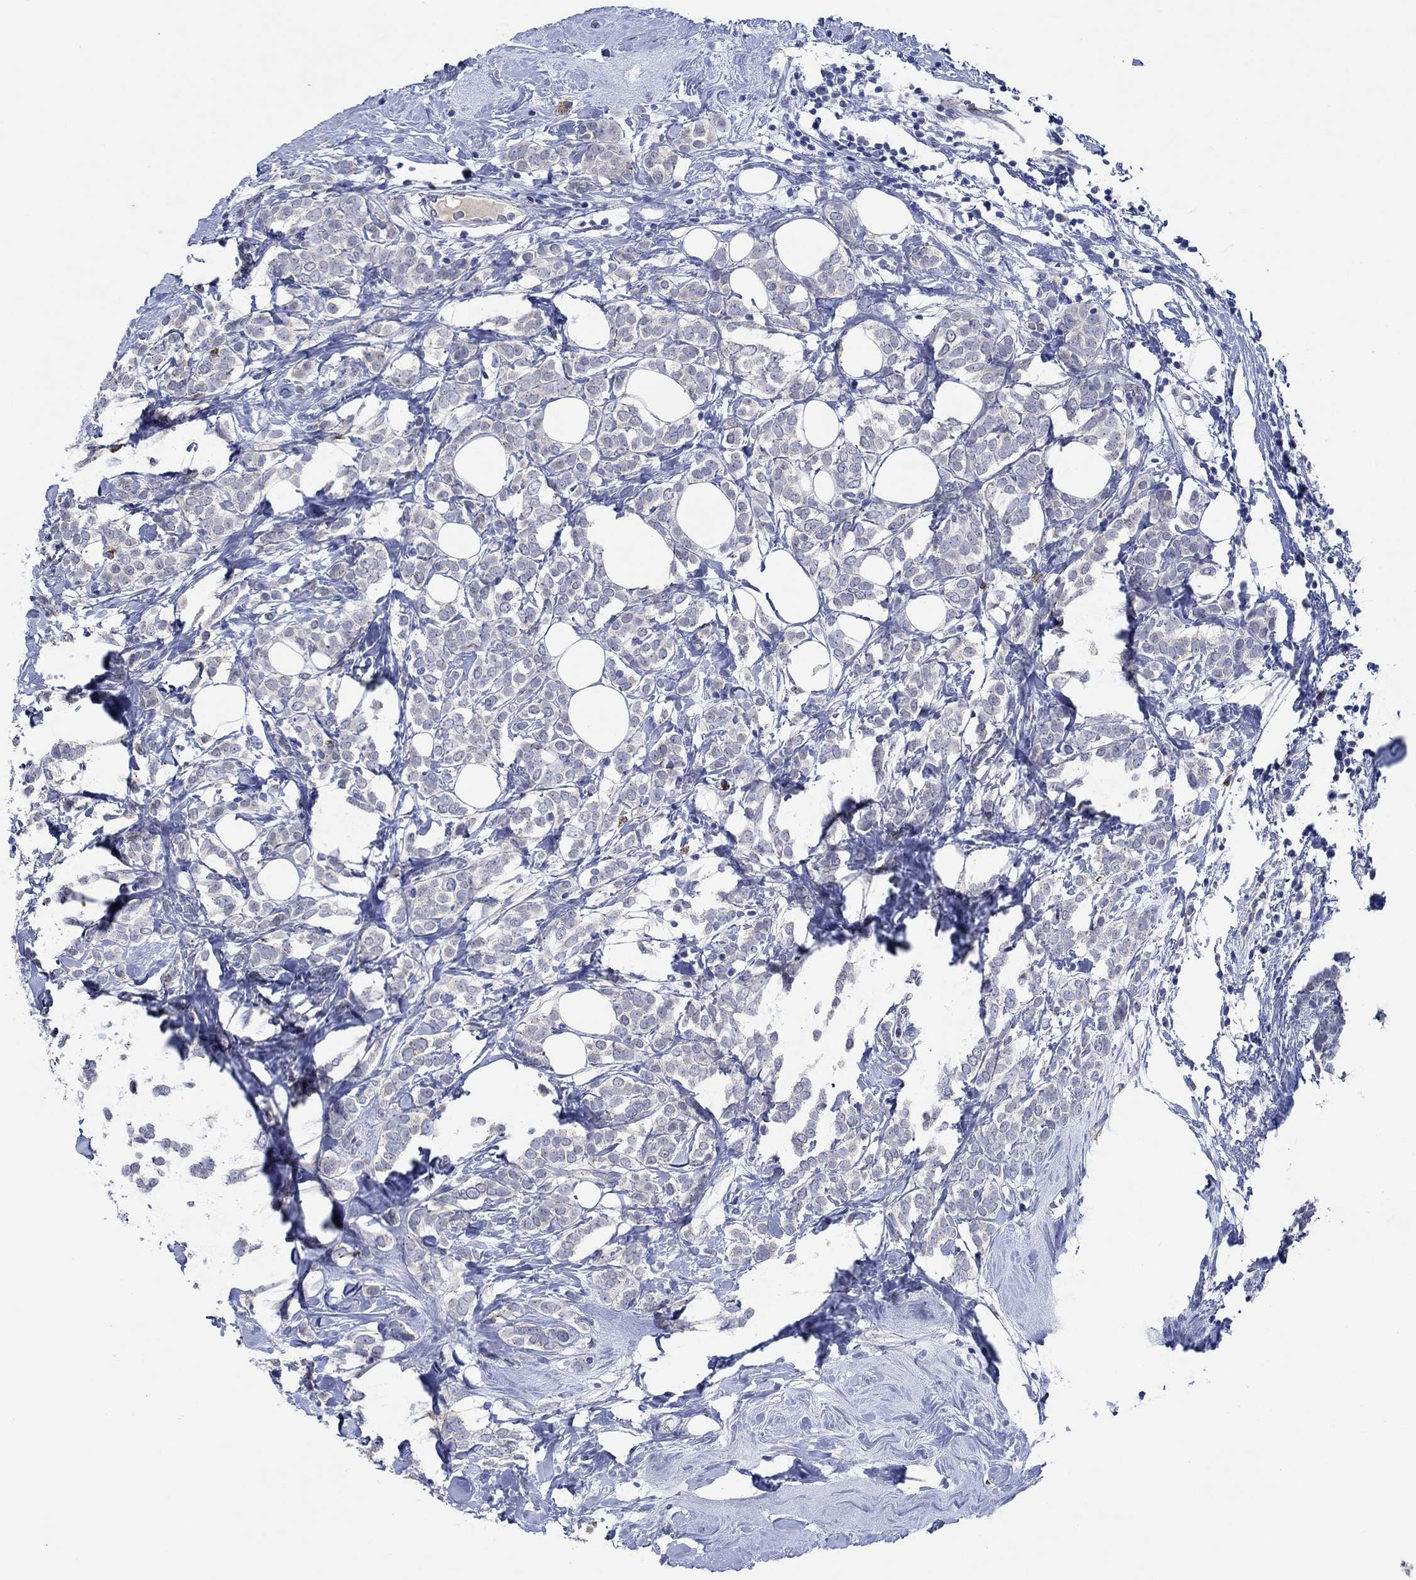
{"staining": {"intensity": "negative", "quantity": "none", "location": "none"}, "tissue": "breast cancer", "cell_type": "Tumor cells", "image_type": "cancer", "snomed": [{"axis": "morphology", "description": "Lobular carcinoma"}, {"axis": "topography", "description": "Breast"}], "caption": "A high-resolution photomicrograph shows IHC staining of breast lobular carcinoma, which demonstrates no significant positivity in tumor cells.", "gene": "CPM", "patient": {"sex": "female", "age": 49}}